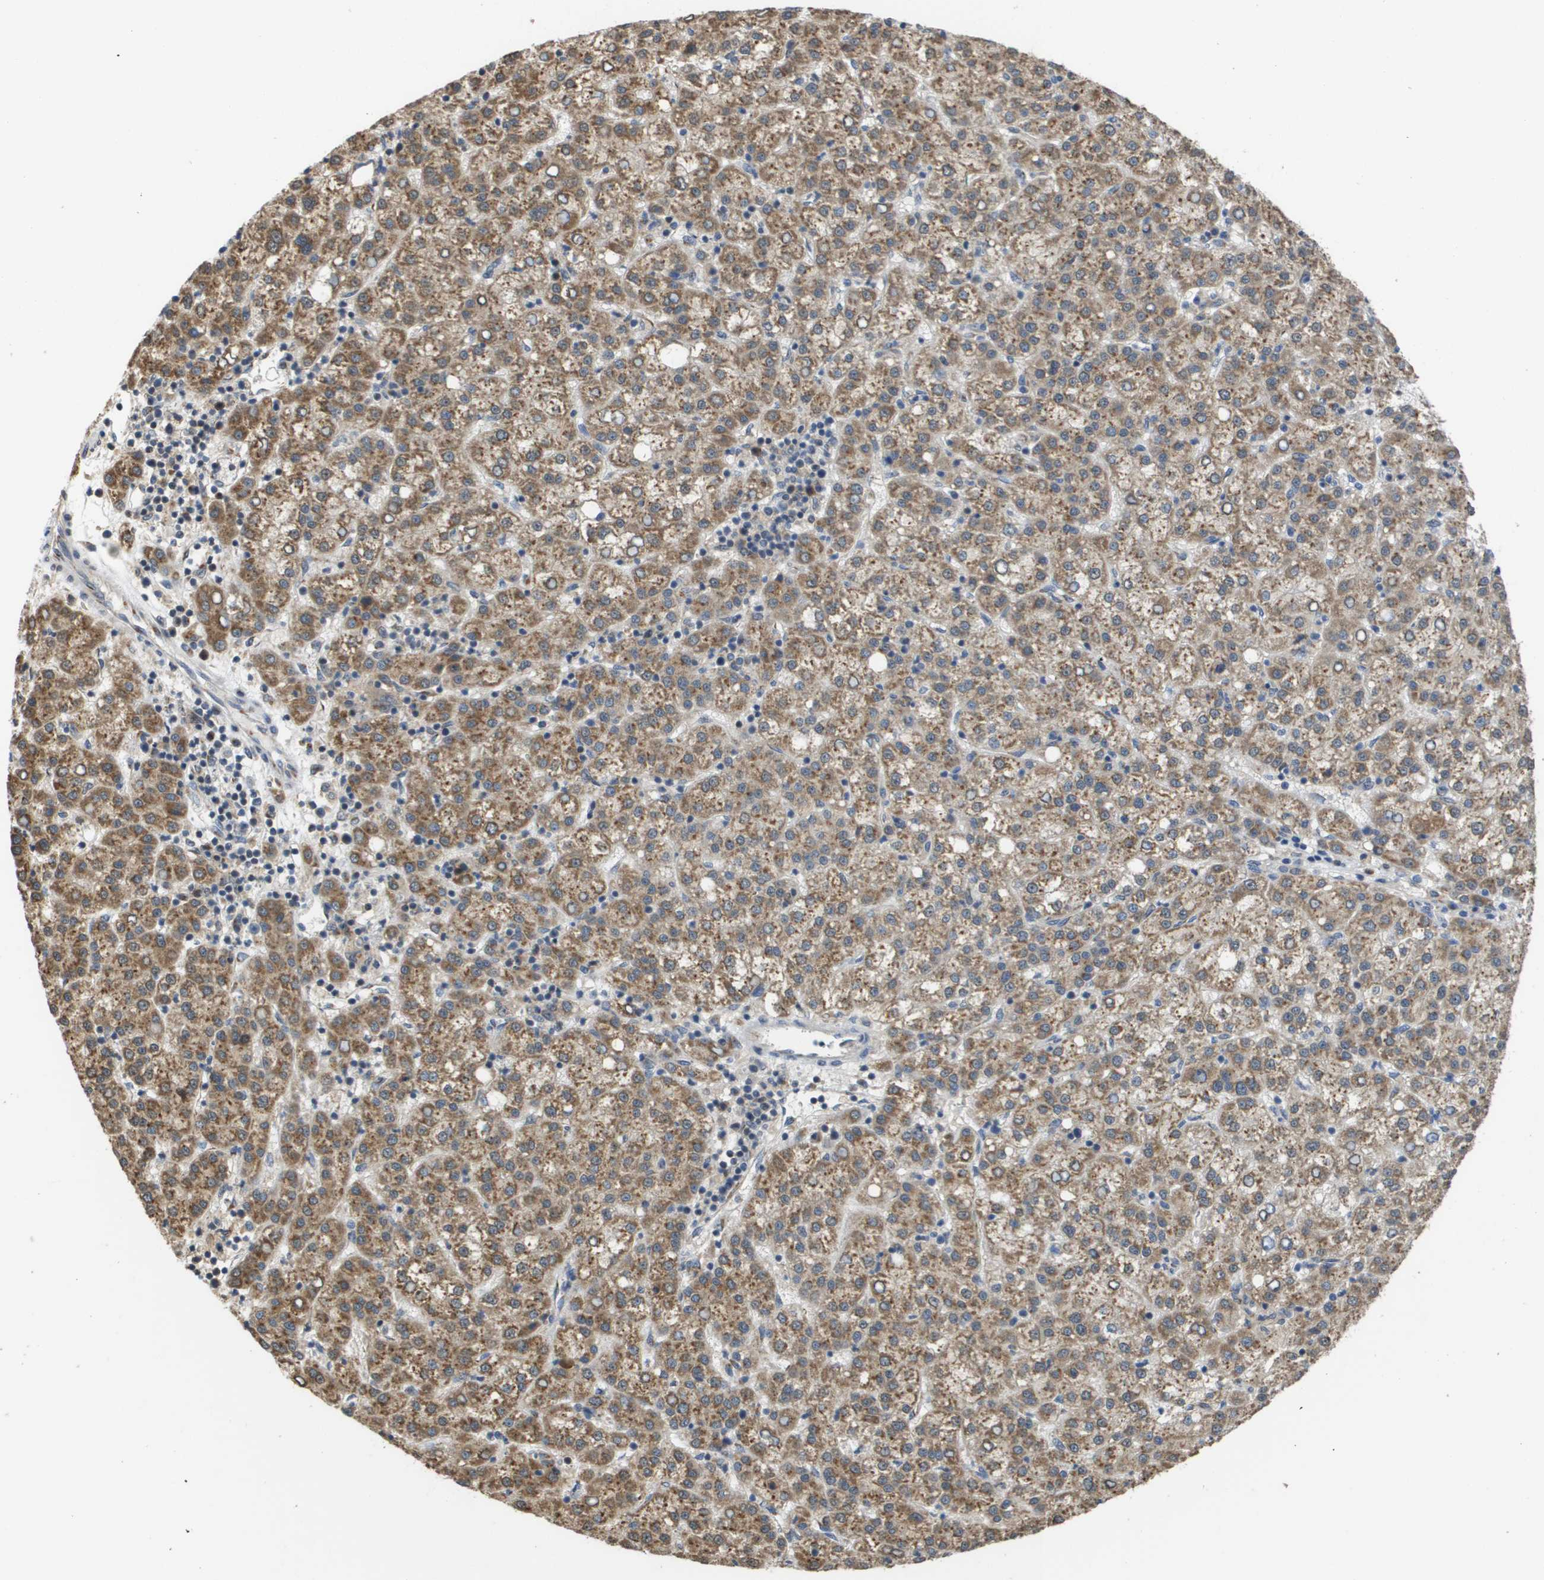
{"staining": {"intensity": "moderate", "quantity": ">75%", "location": "cytoplasmic/membranous"}, "tissue": "liver cancer", "cell_type": "Tumor cells", "image_type": "cancer", "snomed": [{"axis": "morphology", "description": "Carcinoma, Hepatocellular, NOS"}, {"axis": "topography", "description": "Liver"}], "caption": "An immunohistochemistry (IHC) micrograph of neoplastic tissue is shown. Protein staining in brown highlights moderate cytoplasmic/membranous positivity in liver cancer (hepatocellular carcinoma) within tumor cells.", "gene": "PCK1", "patient": {"sex": "female", "age": 58}}